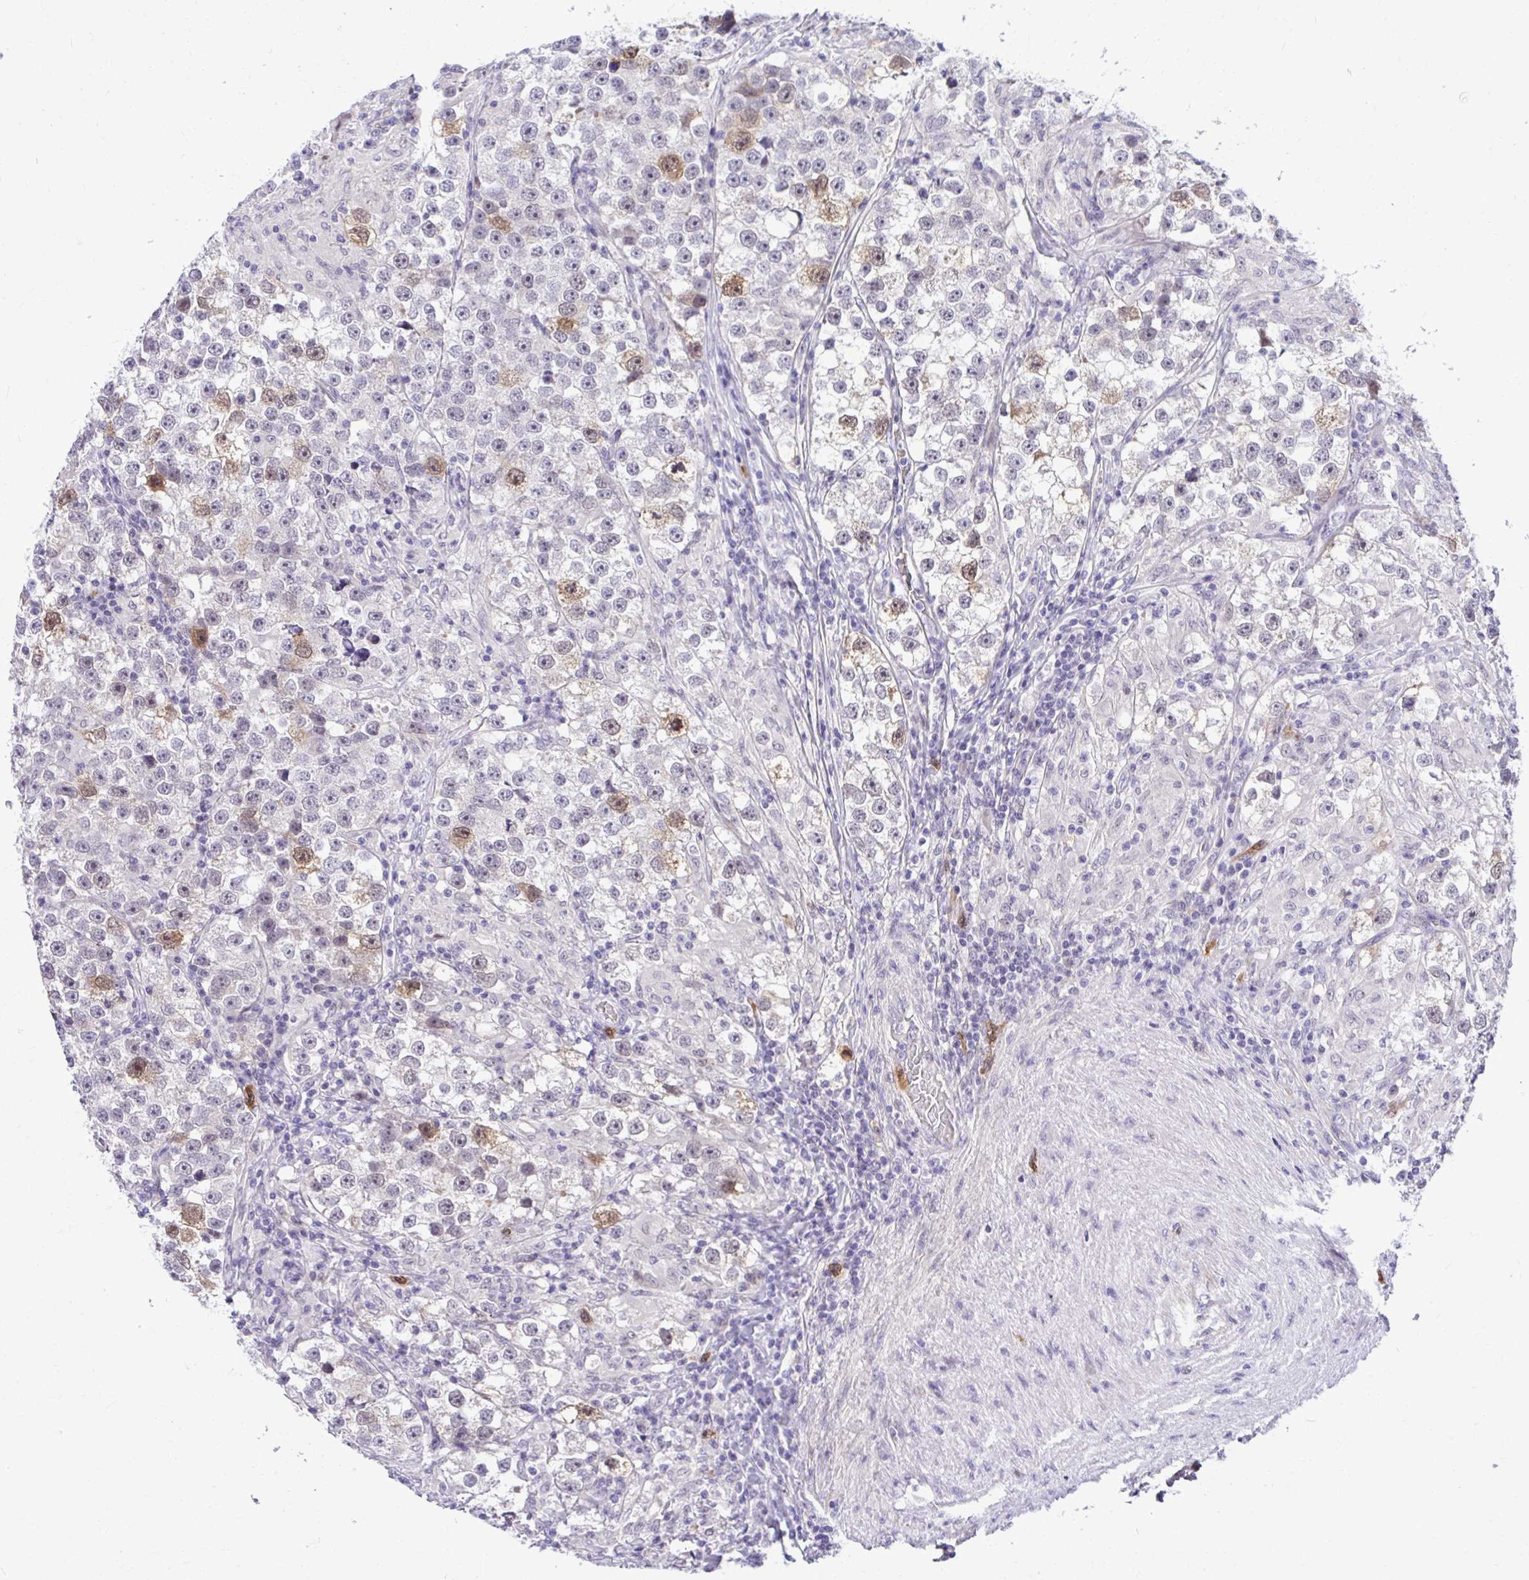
{"staining": {"intensity": "moderate", "quantity": "<25%", "location": "nuclear"}, "tissue": "testis cancer", "cell_type": "Tumor cells", "image_type": "cancer", "snomed": [{"axis": "morphology", "description": "Seminoma, NOS"}, {"axis": "topography", "description": "Testis"}], "caption": "DAB (3,3'-diaminobenzidine) immunohistochemical staining of human testis cancer (seminoma) displays moderate nuclear protein expression in about <25% of tumor cells.", "gene": "CDC20", "patient": {"sex": "male", "age": 46}}